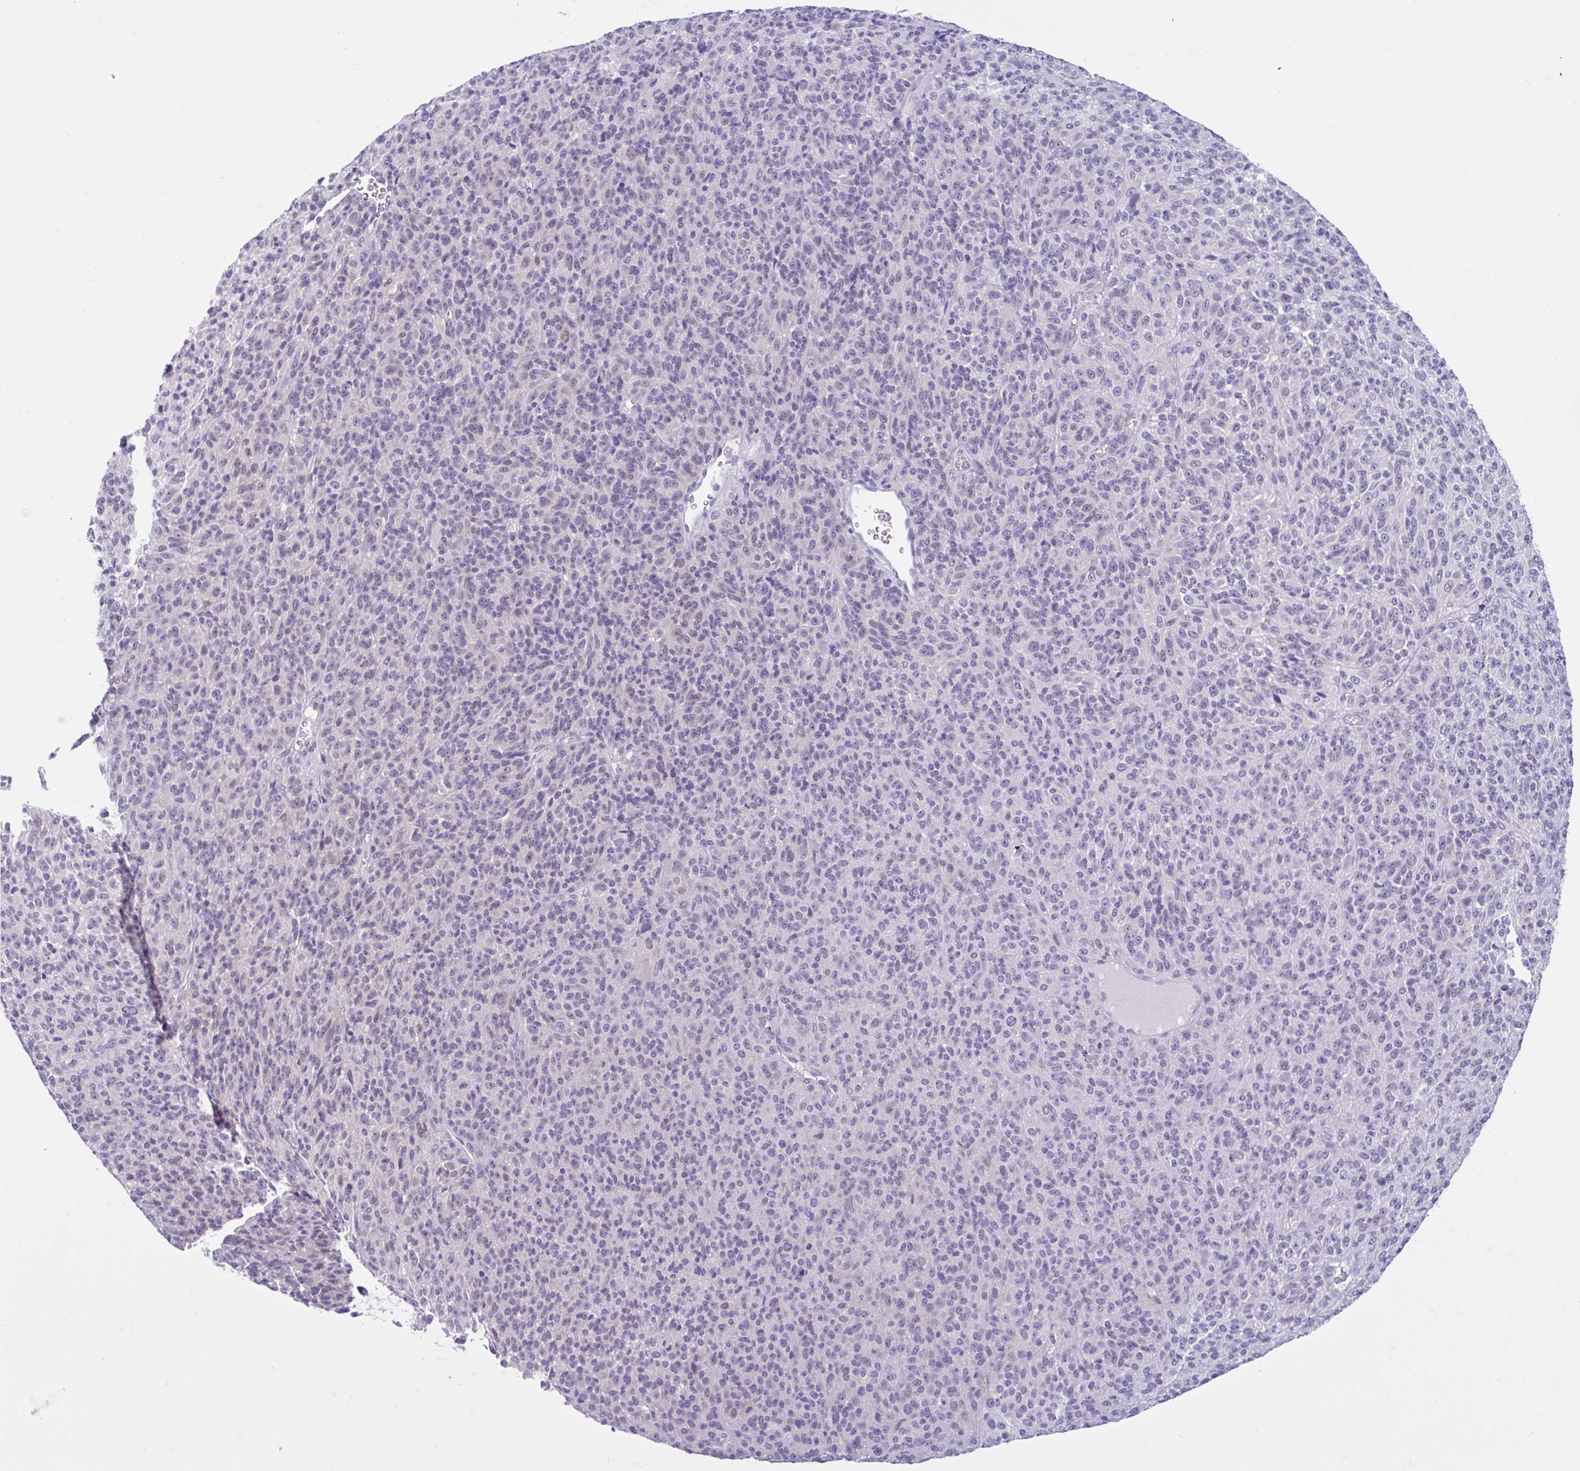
{"staining": {"intensity": "negative", "quantity": "none", "location": "none"}, "tissue": "melanoma", "cell_type": "Tumor cells", "image_type": "cancer", "snomed": [{"axis": "morphology", "description": "Malignant melanoma, Metastatic site"}, {"axis": "topography", "description": "Brain"}], "caption": "High power microscopy histopathology image of an immunohistochemistry histopathology image of malignant melanoma (metastatic site), revealing no significant positivity in tumor cells. (DAB (3,3'-diaminobenzidine) immunohistochemistry (IHC) with hematoxylin counter stain).", "gene": "FAM153A", "patient": {"sex": "female", "age": 56}}